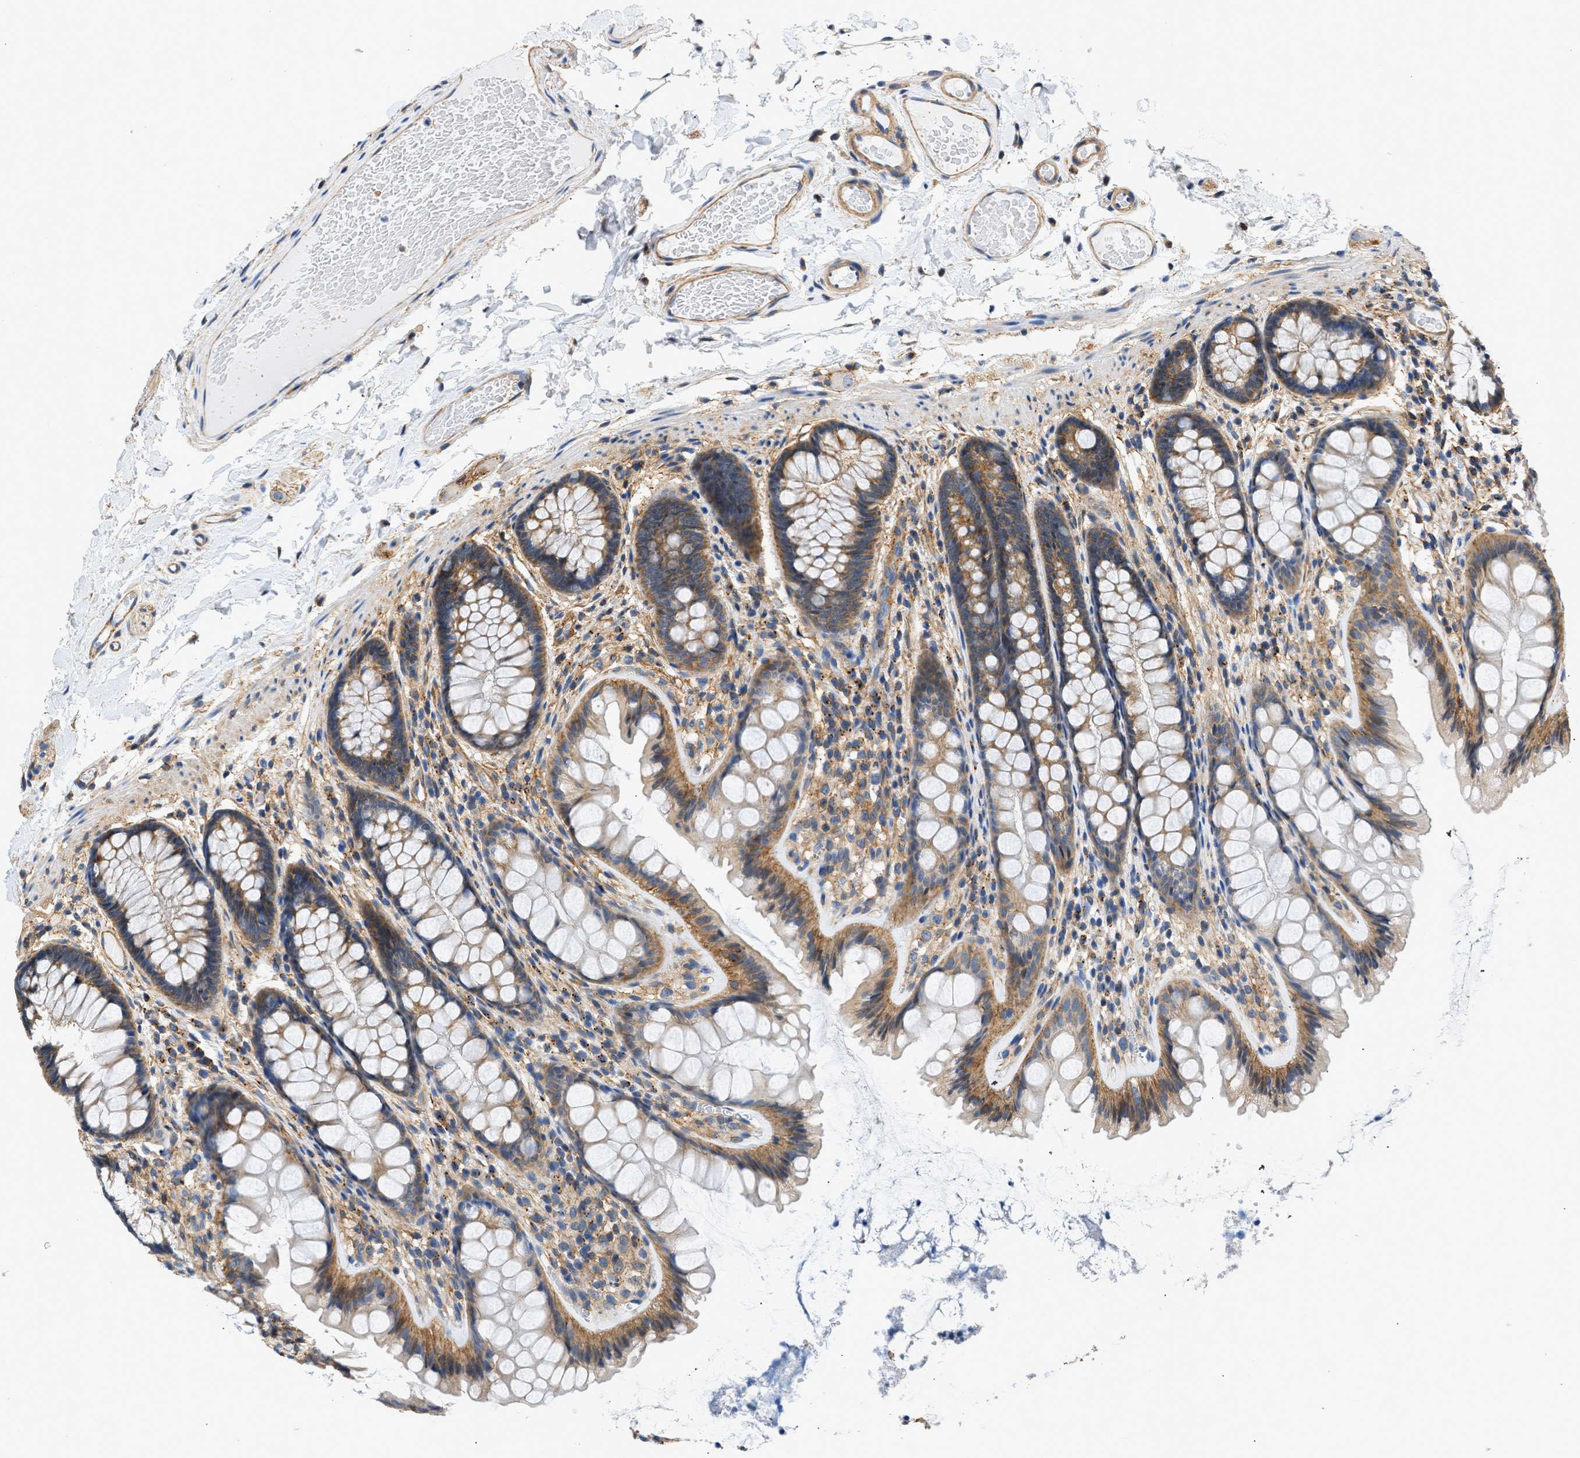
{"staining": {"intensity": "weak", "quantity": ">75%", "location": "cytoplasmic/membranous"}, "tissue": "colon", "cell_type": "Endothelial cells", "image_type": "normal", "snomed": [{"axis": "morphology", "description": "Normal tissue, NOS"}, {"axis": "topography", "description": "Colon"}], "caption": "Immunohistochemistry (DAB) staining of normal human colon exhibits weak cytoplasmic/membranous protein staining in approximately >75% of endothelial cells.", "gene": "SEPTIN2", "patient": {"sex": "female", "age": 56}}